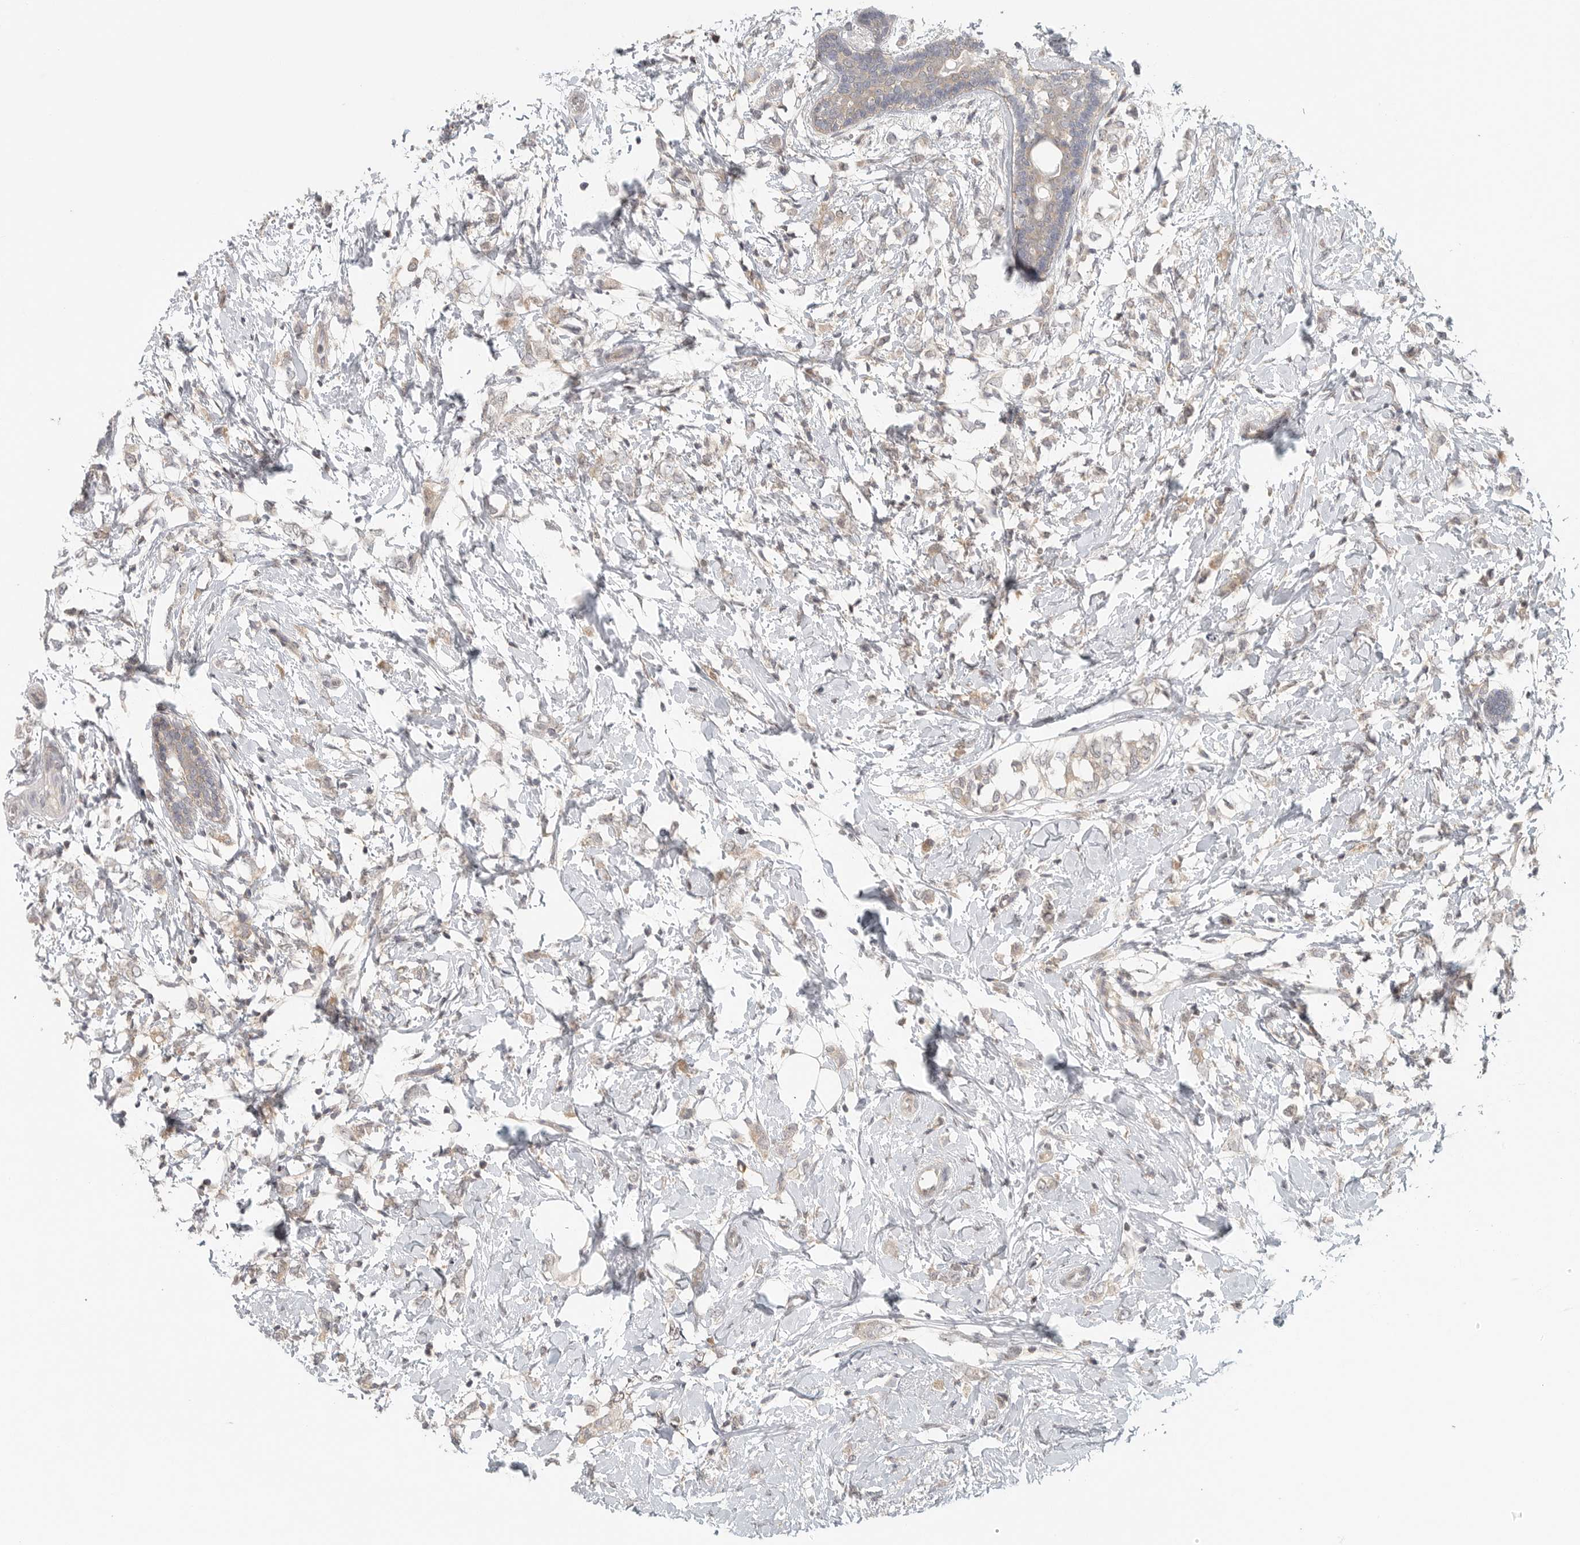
{"staining": {"intensity": "weak", "quantity": "<25%", "location": "cytoplasmic/membranous"}, "tissue": "breast cancer", "cell_type": "Tumor cells", "image_type": "cancer", "snomed": [{"axis": "morphology", "description": "Normal tissue, NOS"}, {"axis": "morphology", "description": "Lobular carcinoma"}, {"axis": "topography", "description": "Breast"}], "caption": "There is no significant positivity in tumor cells of lobular carcinoma (breast).", "gene": "HDAC6", "patient": {"sex": "female", "age": 47}}